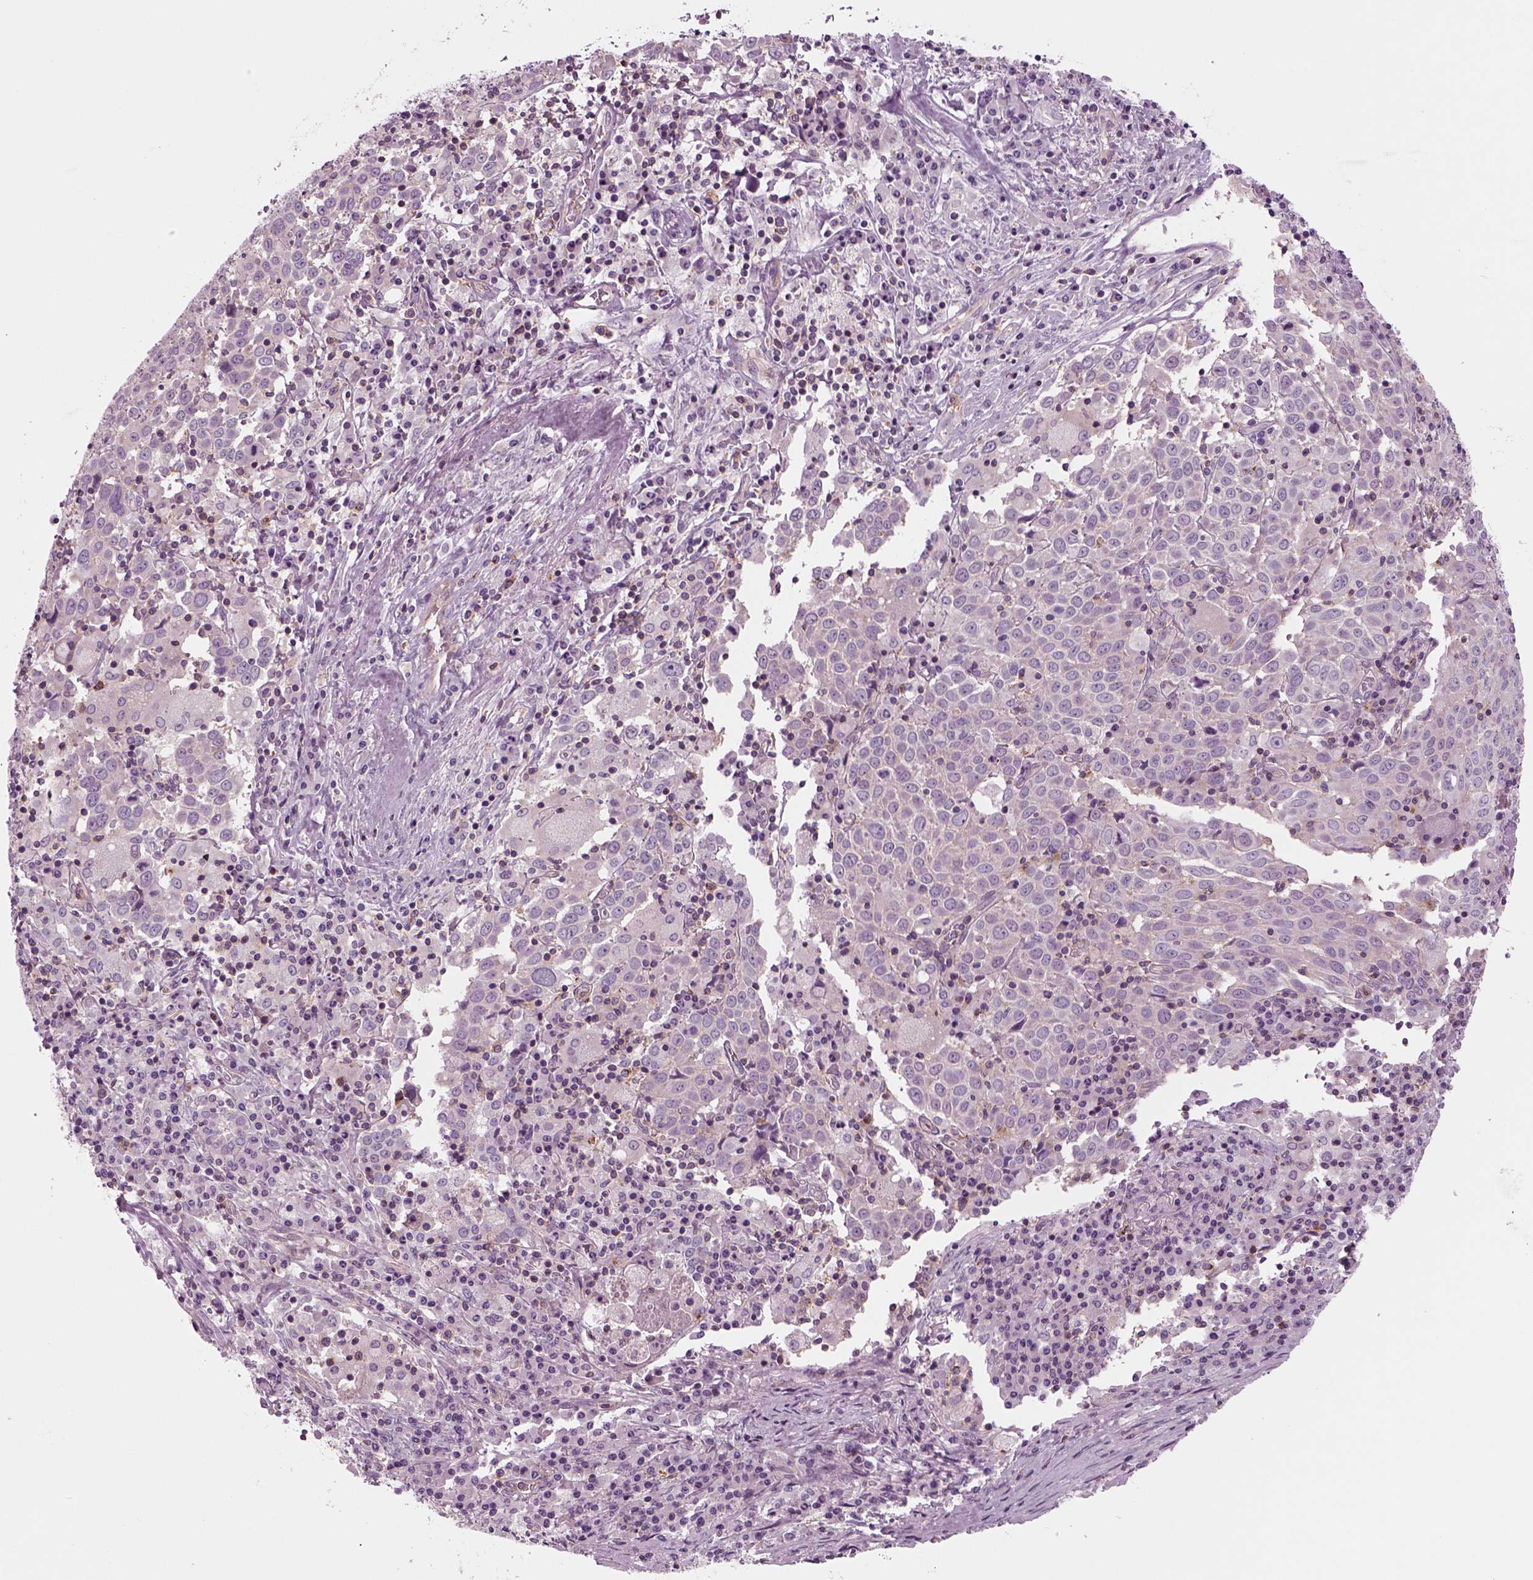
{"staining": {"intensity": "negative", "quantity": "none", "location": "none"}, "tissue": "lung cancer", "cell_type": "Tumor cells", "image_type": "cancer", "snomed": [{"axis": "morphology", "description": "Squamous cell carcinoma, NOS"}, {"axis": "topography", "description": "Lung"}], "caption": "Human lung cancer (squamous cell carcinoma) stained for a protein using IHC displays no positivity in tumor cells.", "gene": "SLC2A3", "patient": {"sex": "male", "age": 57}}